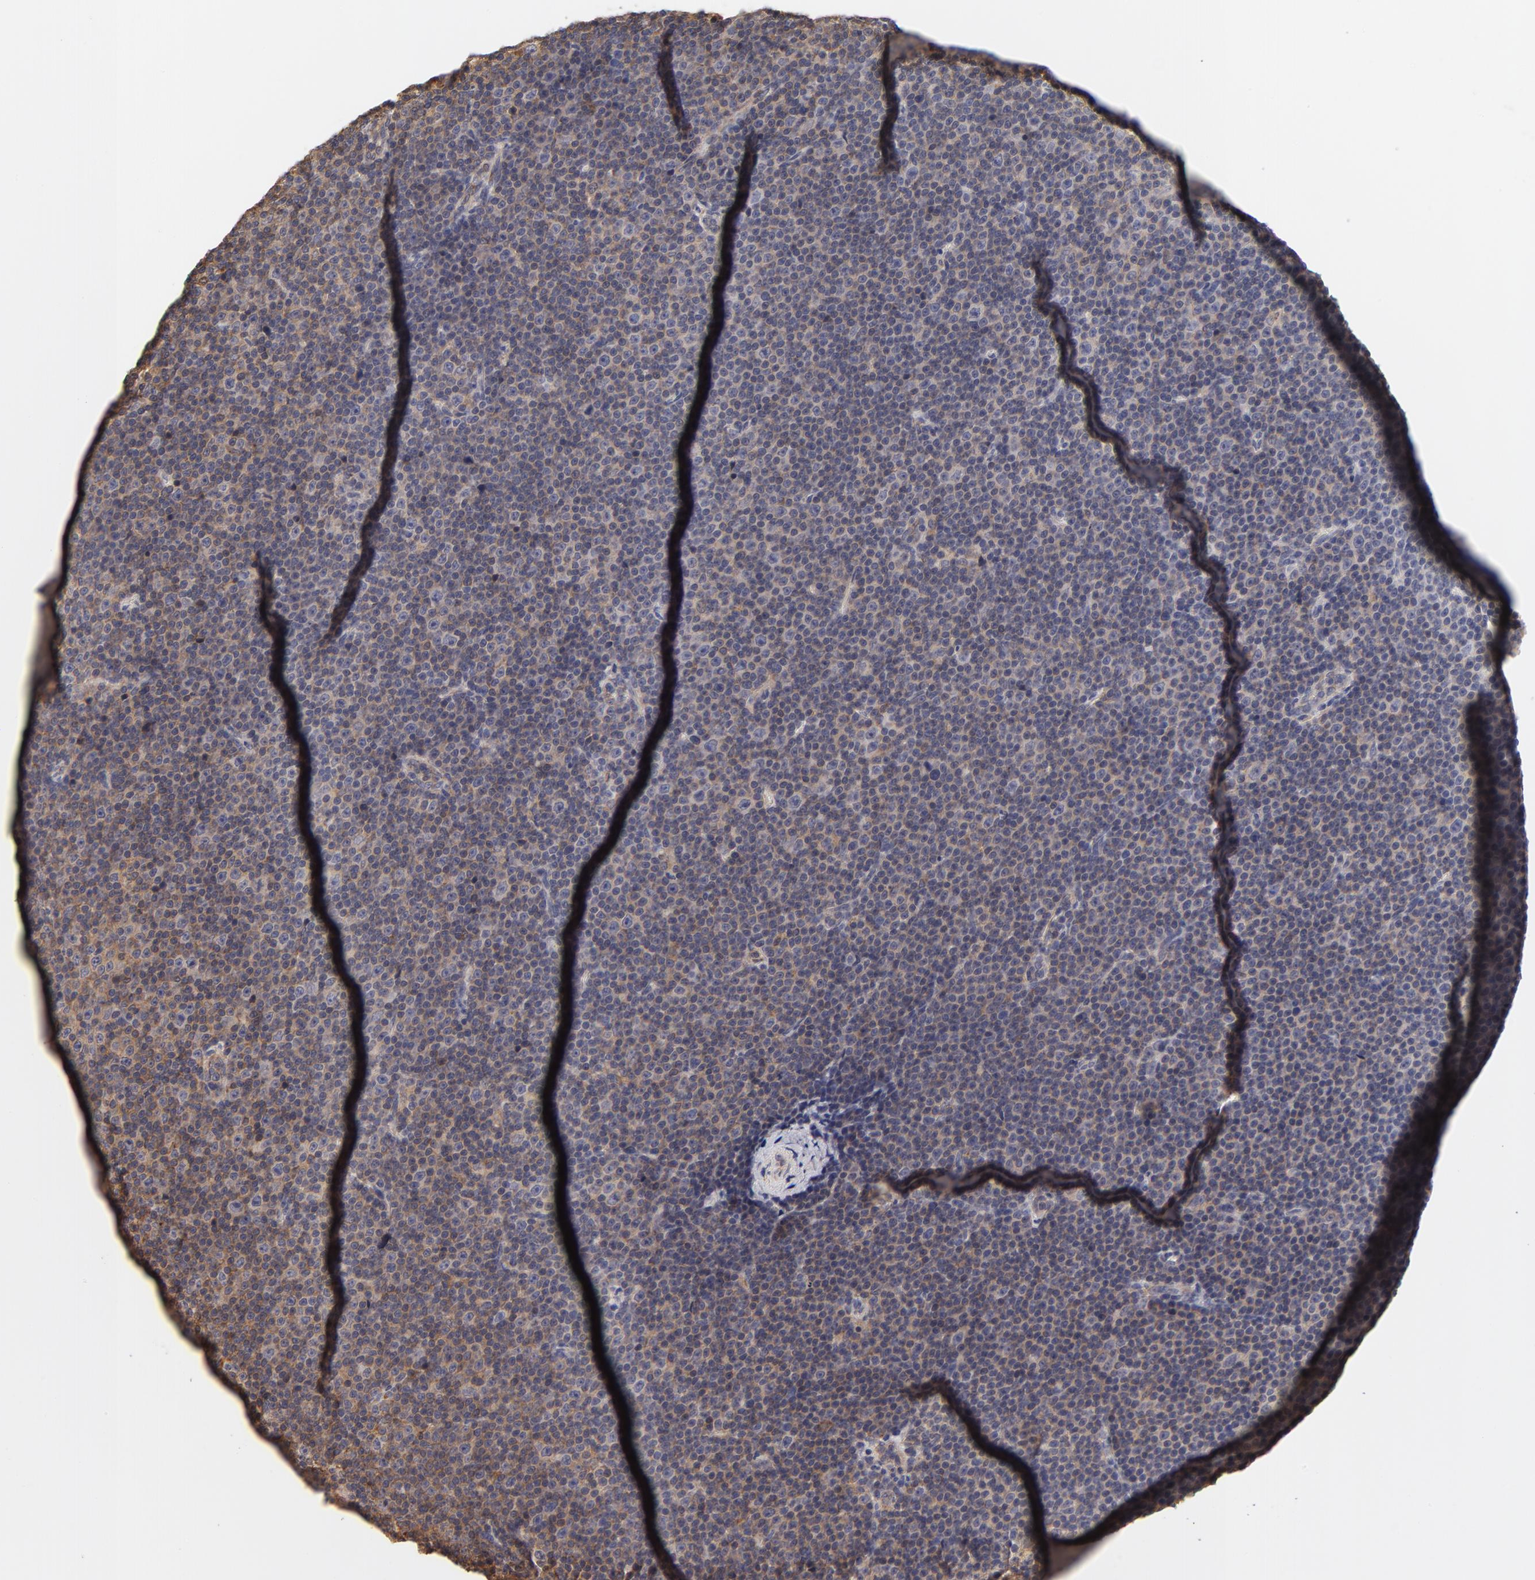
{"staining": {"intensity": "weak", "quantity": ">75%", "location": "cytoplasmic/membranous"}, "tissue": "lymphoma", "cell_type": "Tumor cells", "image_type": "cancer", "snomed": [{"axis": "morphology", "description": "Malignant lymphoma, non-Hodgkin's type, Low grade"}, {"axis": "topography", "description": "Lymph node"}], "caption": "A high-resolution photomicrograph shows immunohistochemistry staining of malignant lymphoma, non-Hodgkin's type (low-grade), which displays weak cytoplasmic/membranous positivity in approximately >75% of tumor cells. Nuclei are stained in blue.", "gene": "FCMR", "patient": {"sex": "female", "age": 67}}